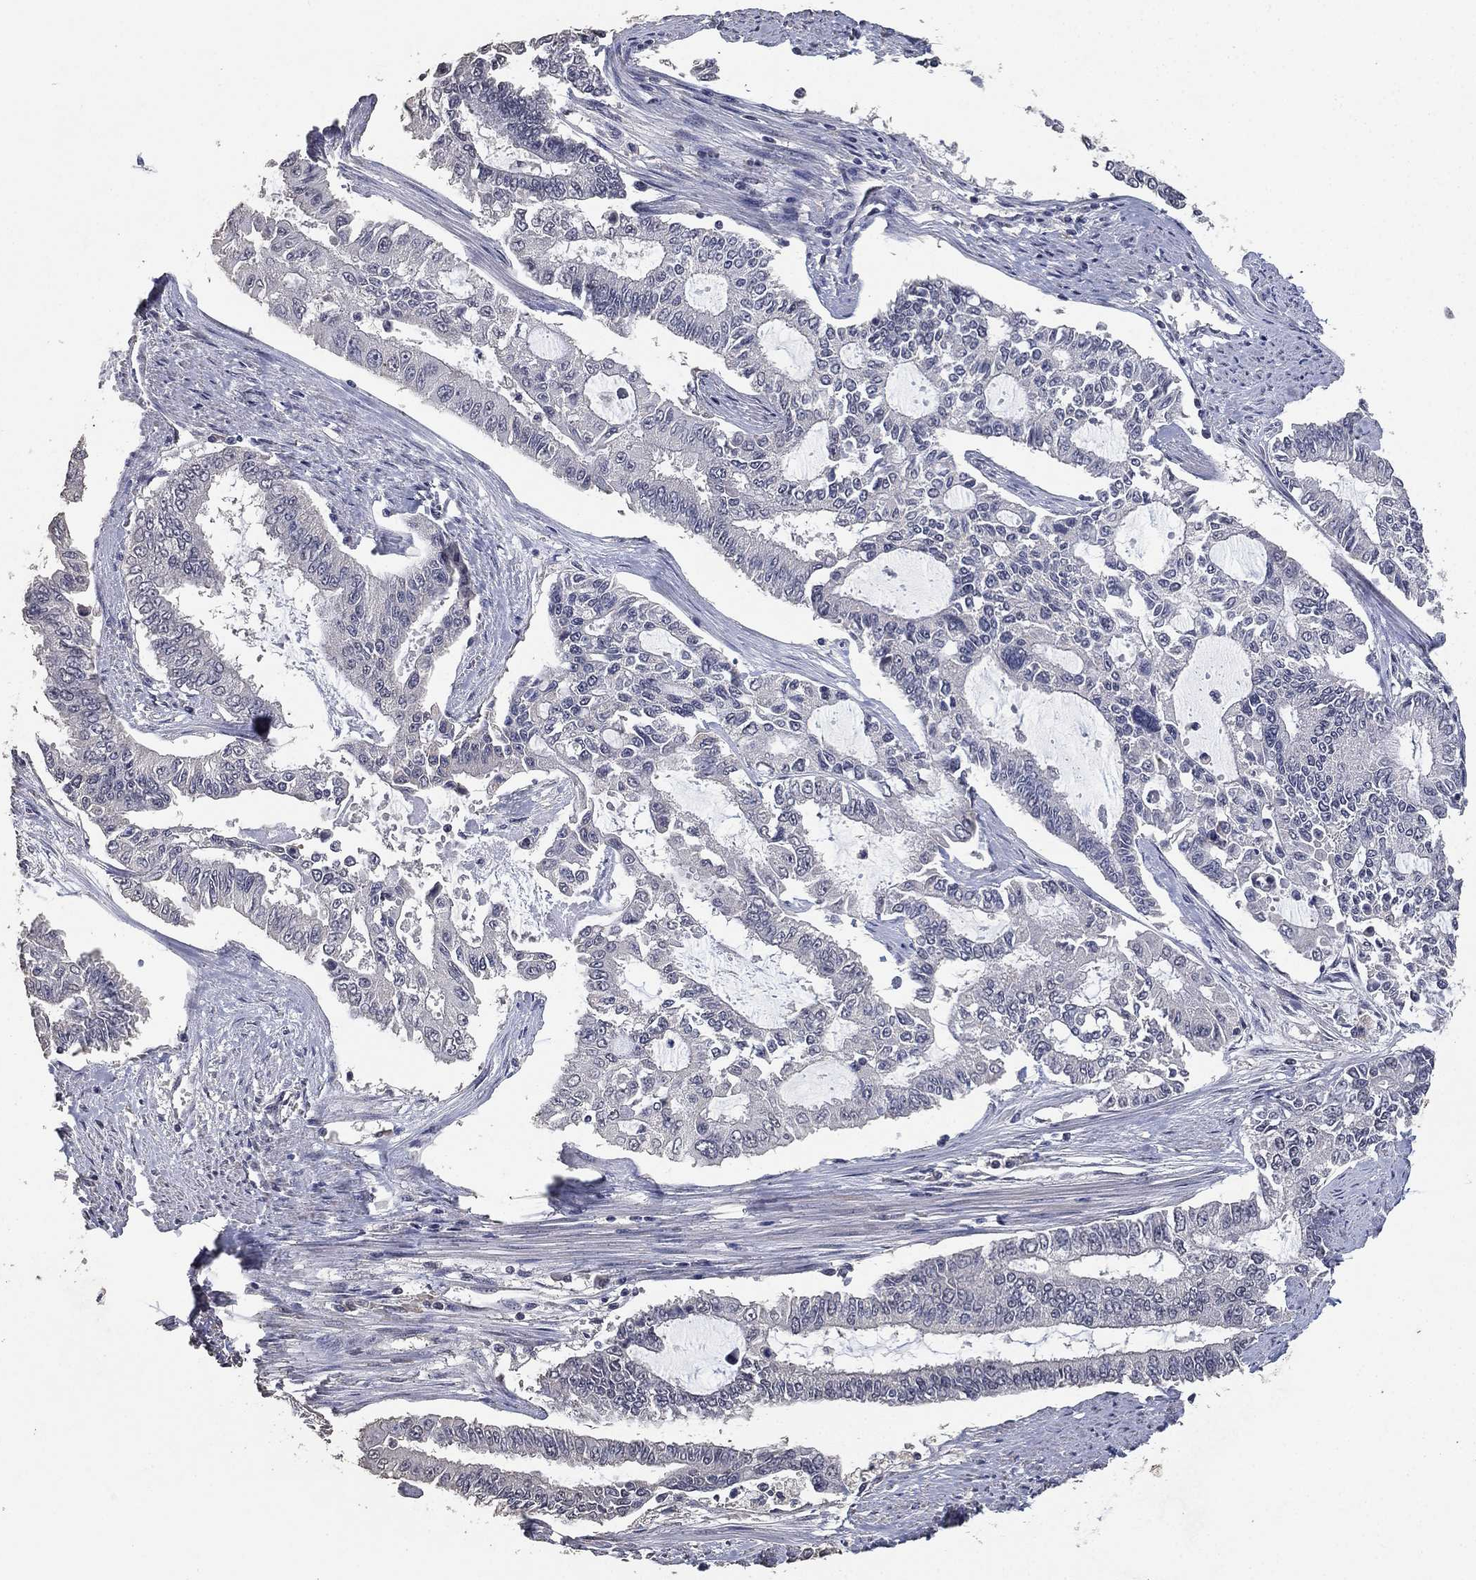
{"staining": {"intensity": "negative", "quantity": "none", "location": "none"}, "tissue": "endometrial cancer", "cell_type": "Tumor cells", "image_type": "cancer", "snomed": [{"axis": "morphology", "description": "Adenocarcinoma, NOS"}, {"axis": "topography", "description": "Uterus"}], "caption": "High magnification brightfield microscopy of adenocarcinoma (endometrial) stained with DAB (brown) and counterstained with hematoxylin (blue): tumor cells show no significant staining.", "gene": "DSG1", "patient": {"sex": "female", "age": 59}}